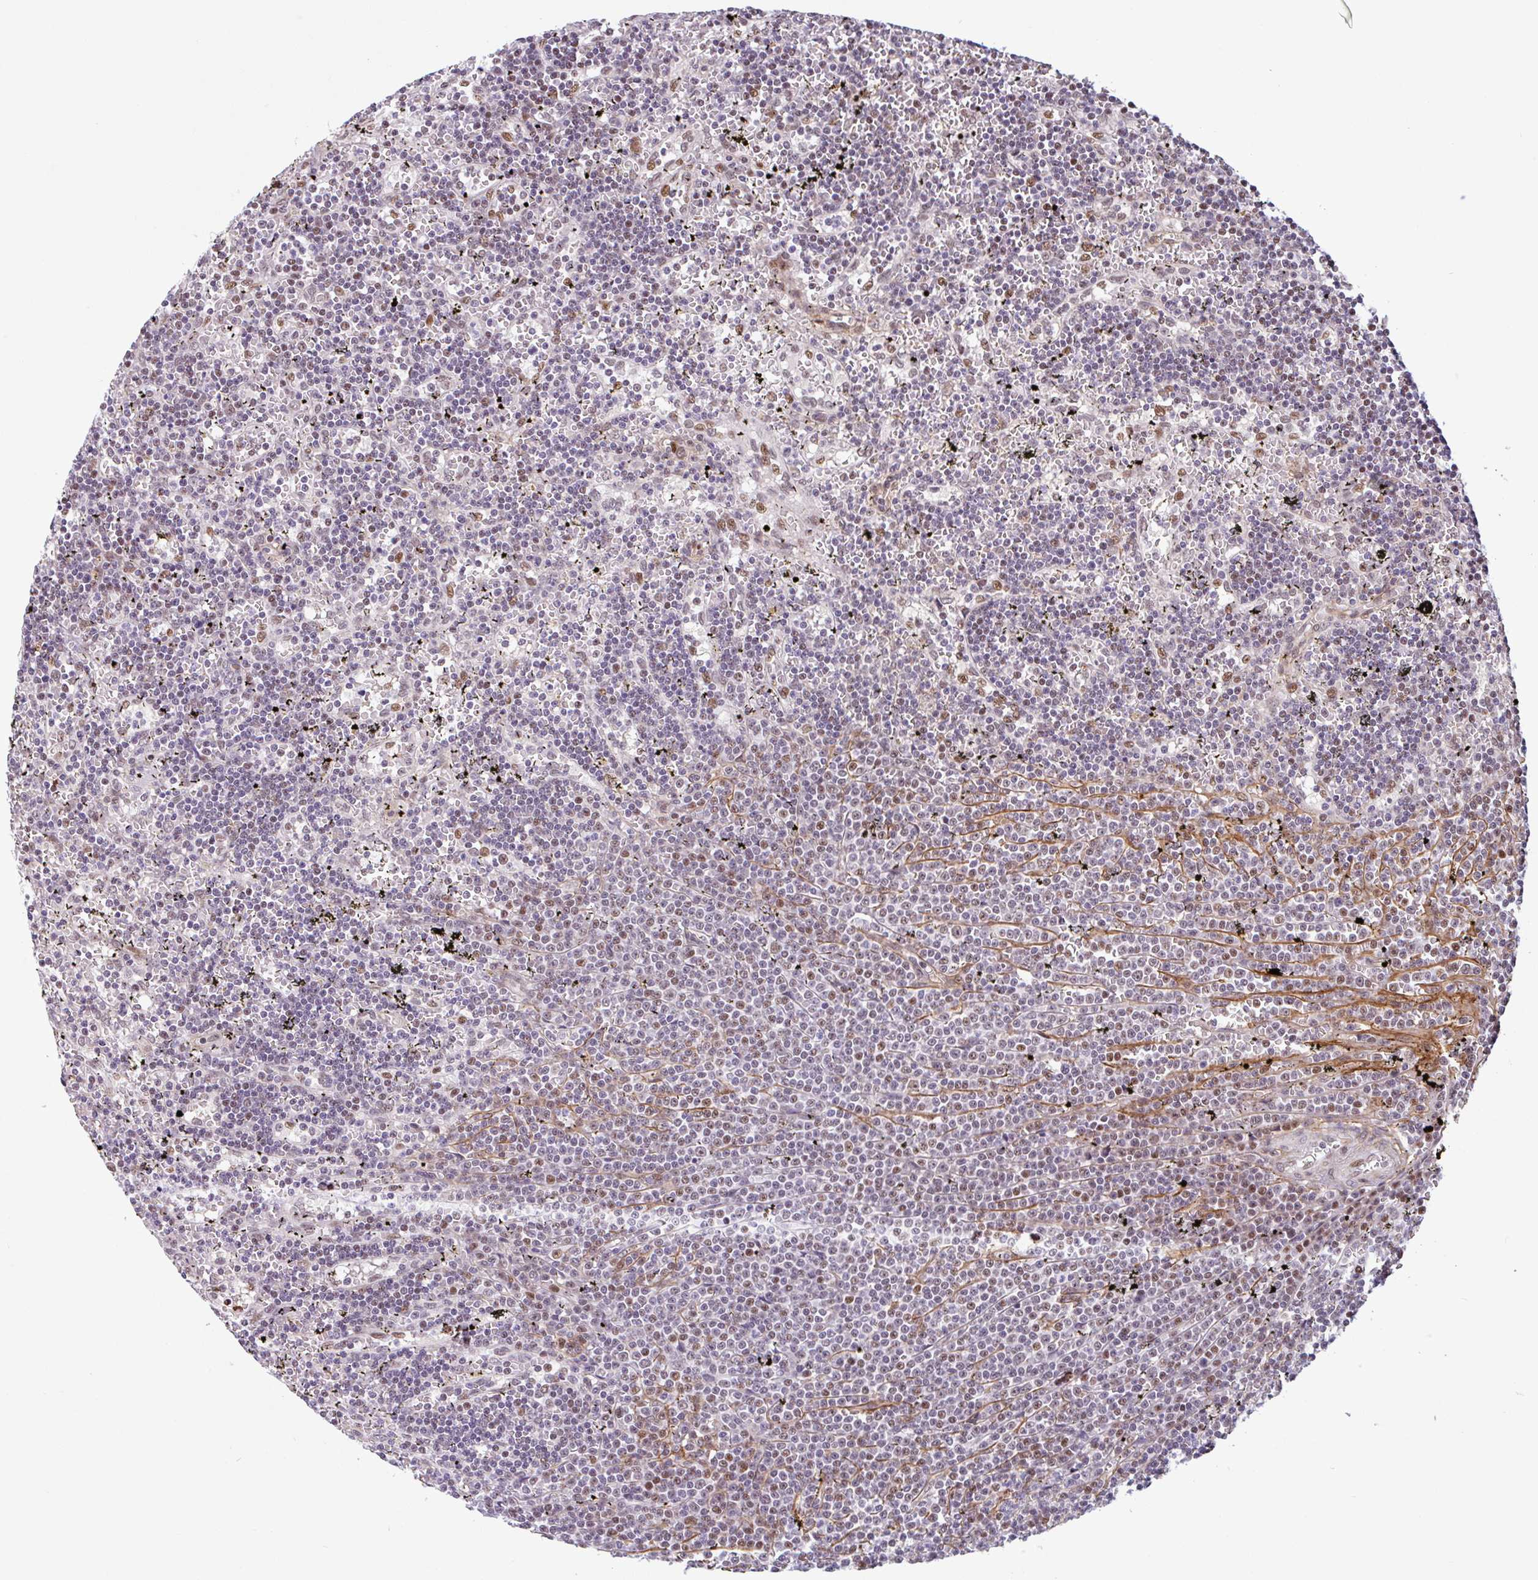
{"staining": {"intensity": "negative", "quantity": "none", "location": "none"}, "tissue": "lymphoma", "cell_type": "Tumor cells", "image_type": "cancer", "snomed": [{"axis": "morphology", "description": "Malignant lymphoma, non-Hodgkin's type, Low grade"}, {"axis": "topography", "description": "Spleen"}], "caption": "This is an IHC histopathology image of human low-grade malignant lymphoma, non-Hodgkin's type. There is no expression in tumor cells.", "gene": "TMEM119", "patient": {"sex": "male", "age": 60}}